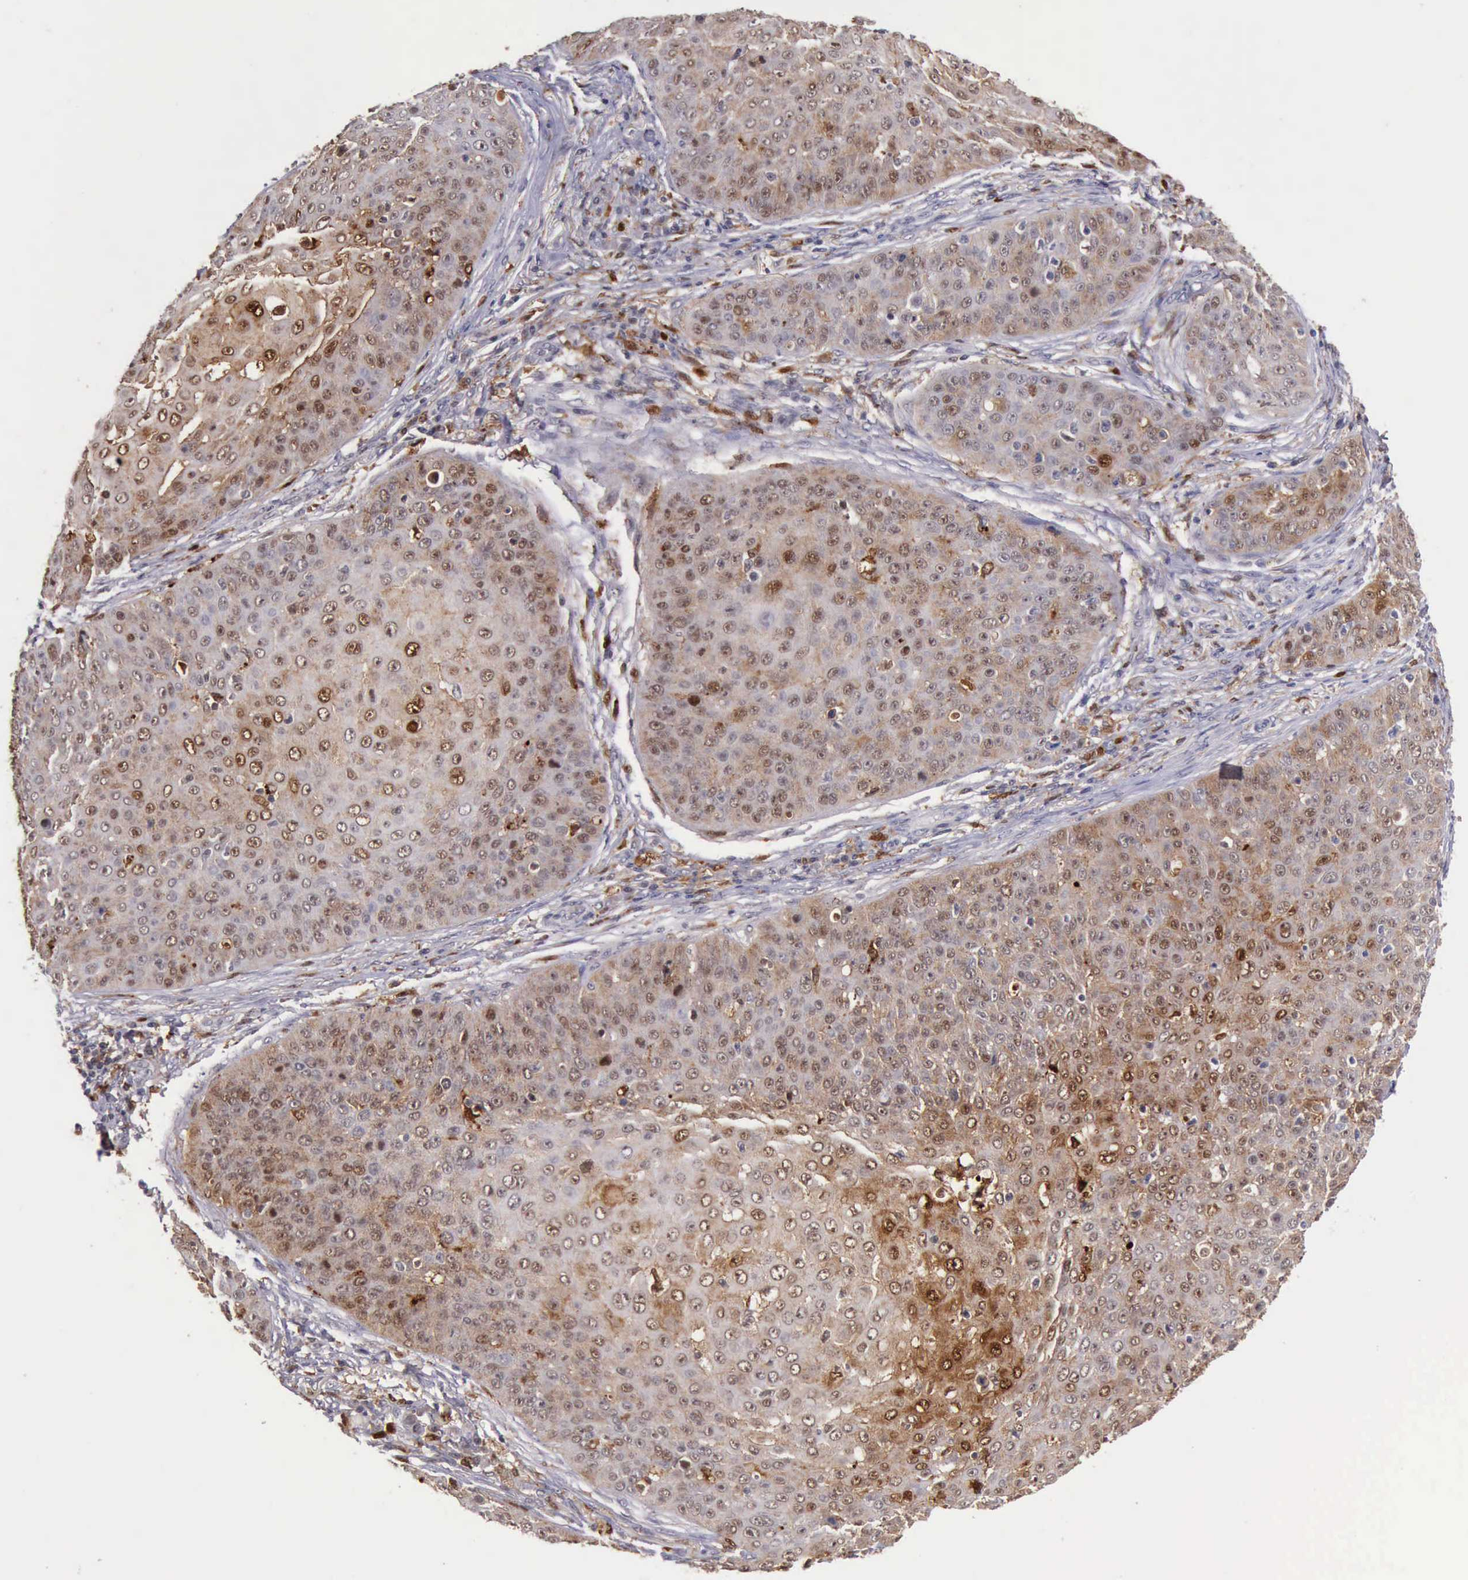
{"staining": {"intensity": "moderate", "quantity": ">75%", "location": "cytoplasmic/membranous,nuclear"}, "tissue": "skin cancer", "cell_type": "Tumor cells", "image_type": "cancer", "snomed": [{"axis": "morphology", "description": "Squamous cell carcinoma, NOS"}, {"axis": "topography", "description": "Skin"}], "caption": "Immunohistochemical staining of human skin cancer reveals moderate cytoplasmic/membranous and nuclear protein expression in approximately >75% of tumor cells.", "gene": "CSTA", "patient": {"sex": "male", "age": 82}}